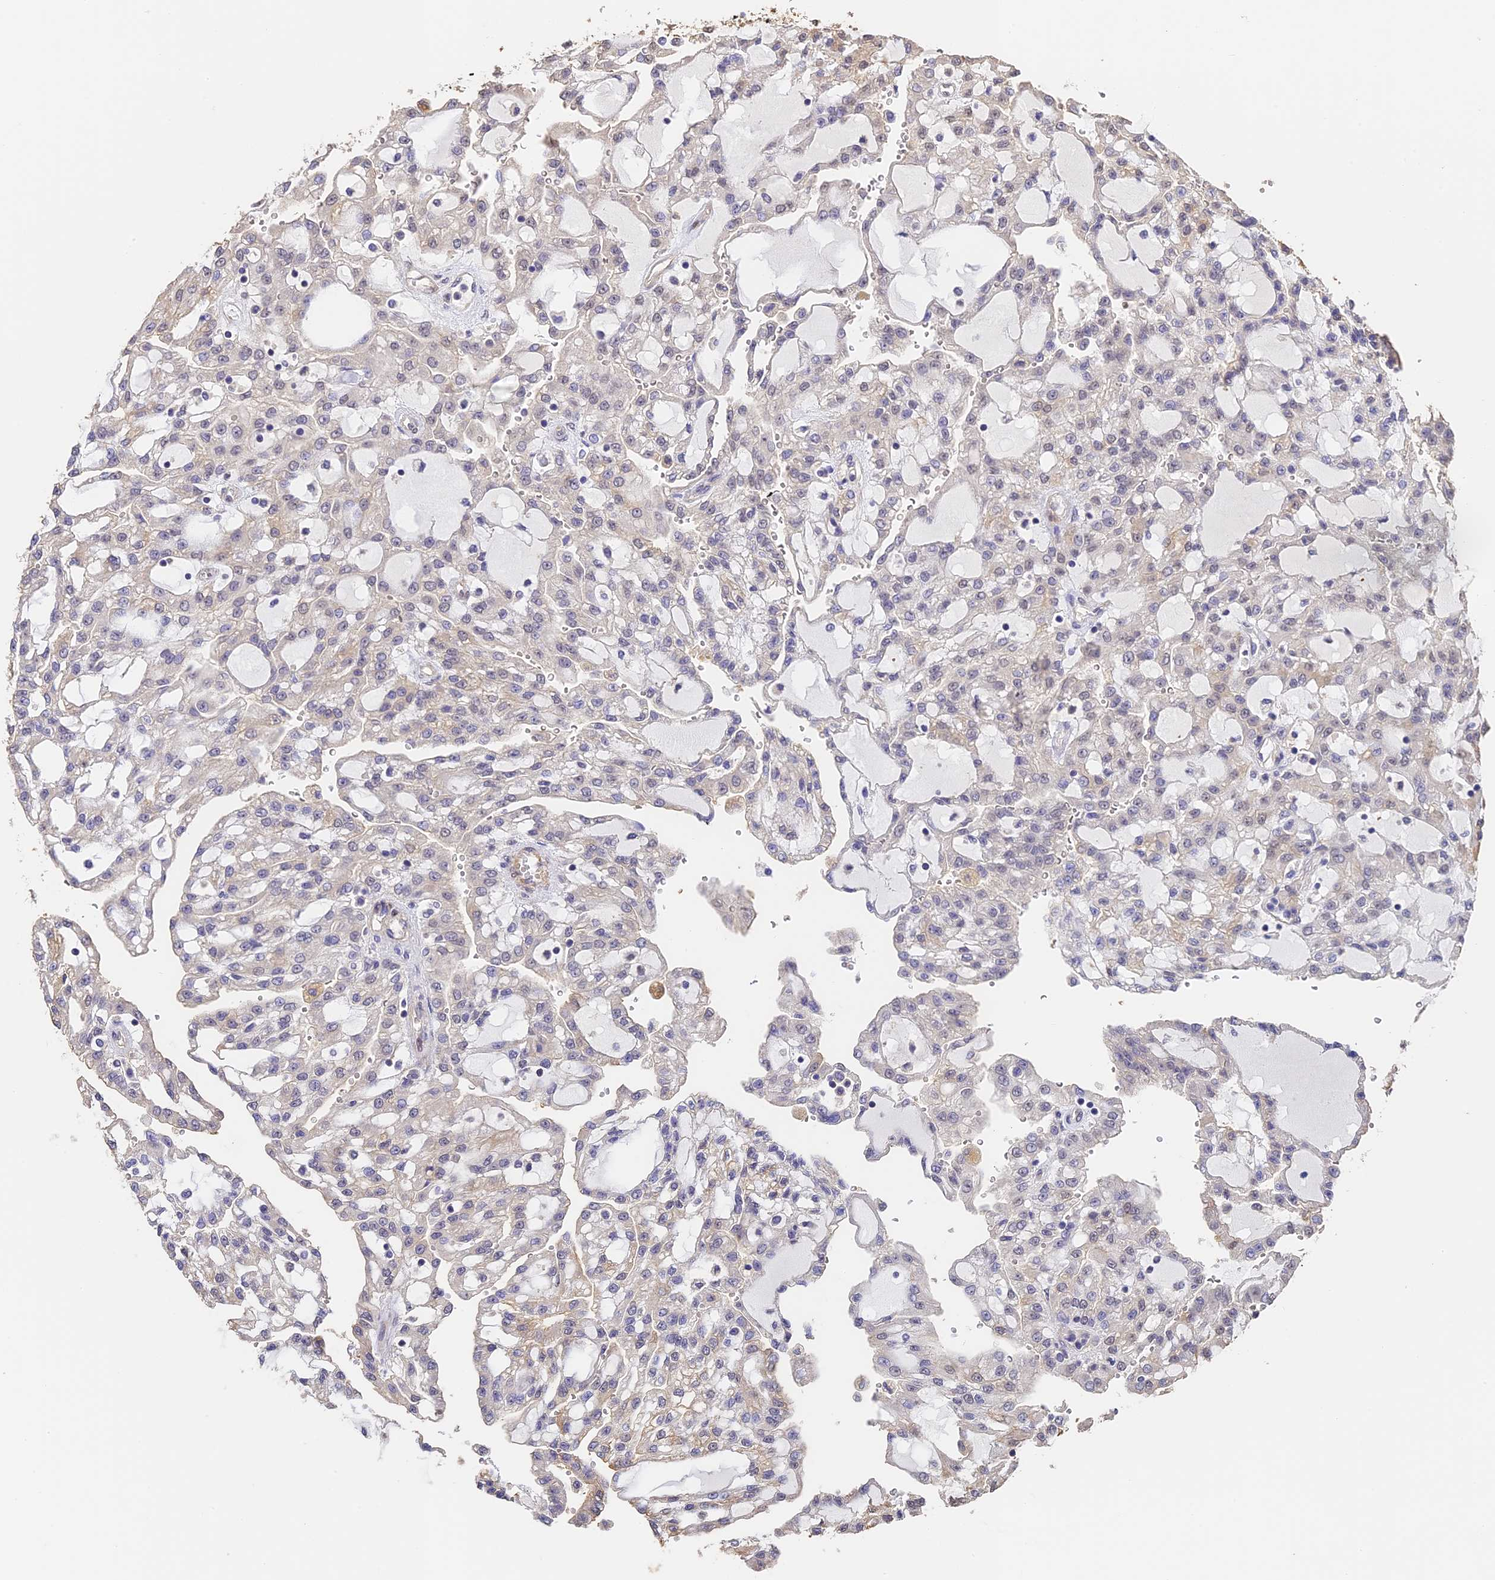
{"staining": {"intensity": "weak", "quantity": "<25%", "location": "cytoplasmic/membranous"}, "tissue": "renal cancer", "cell_type": "Tumor cells", "image_type": "cancer", "snomed": [{"axis": "morphology", "description": "Adenocarcinoma, NOS"}, {"axis": "topography", "description": "Kidney"}], "caption": "The micrograph reveals no significant positivity in tumor cells of renal adenocarcinoma. Nuclei are stained in blue.", "gene": "SLC11A1", "patient": {"sex": "male", "age": 63}}